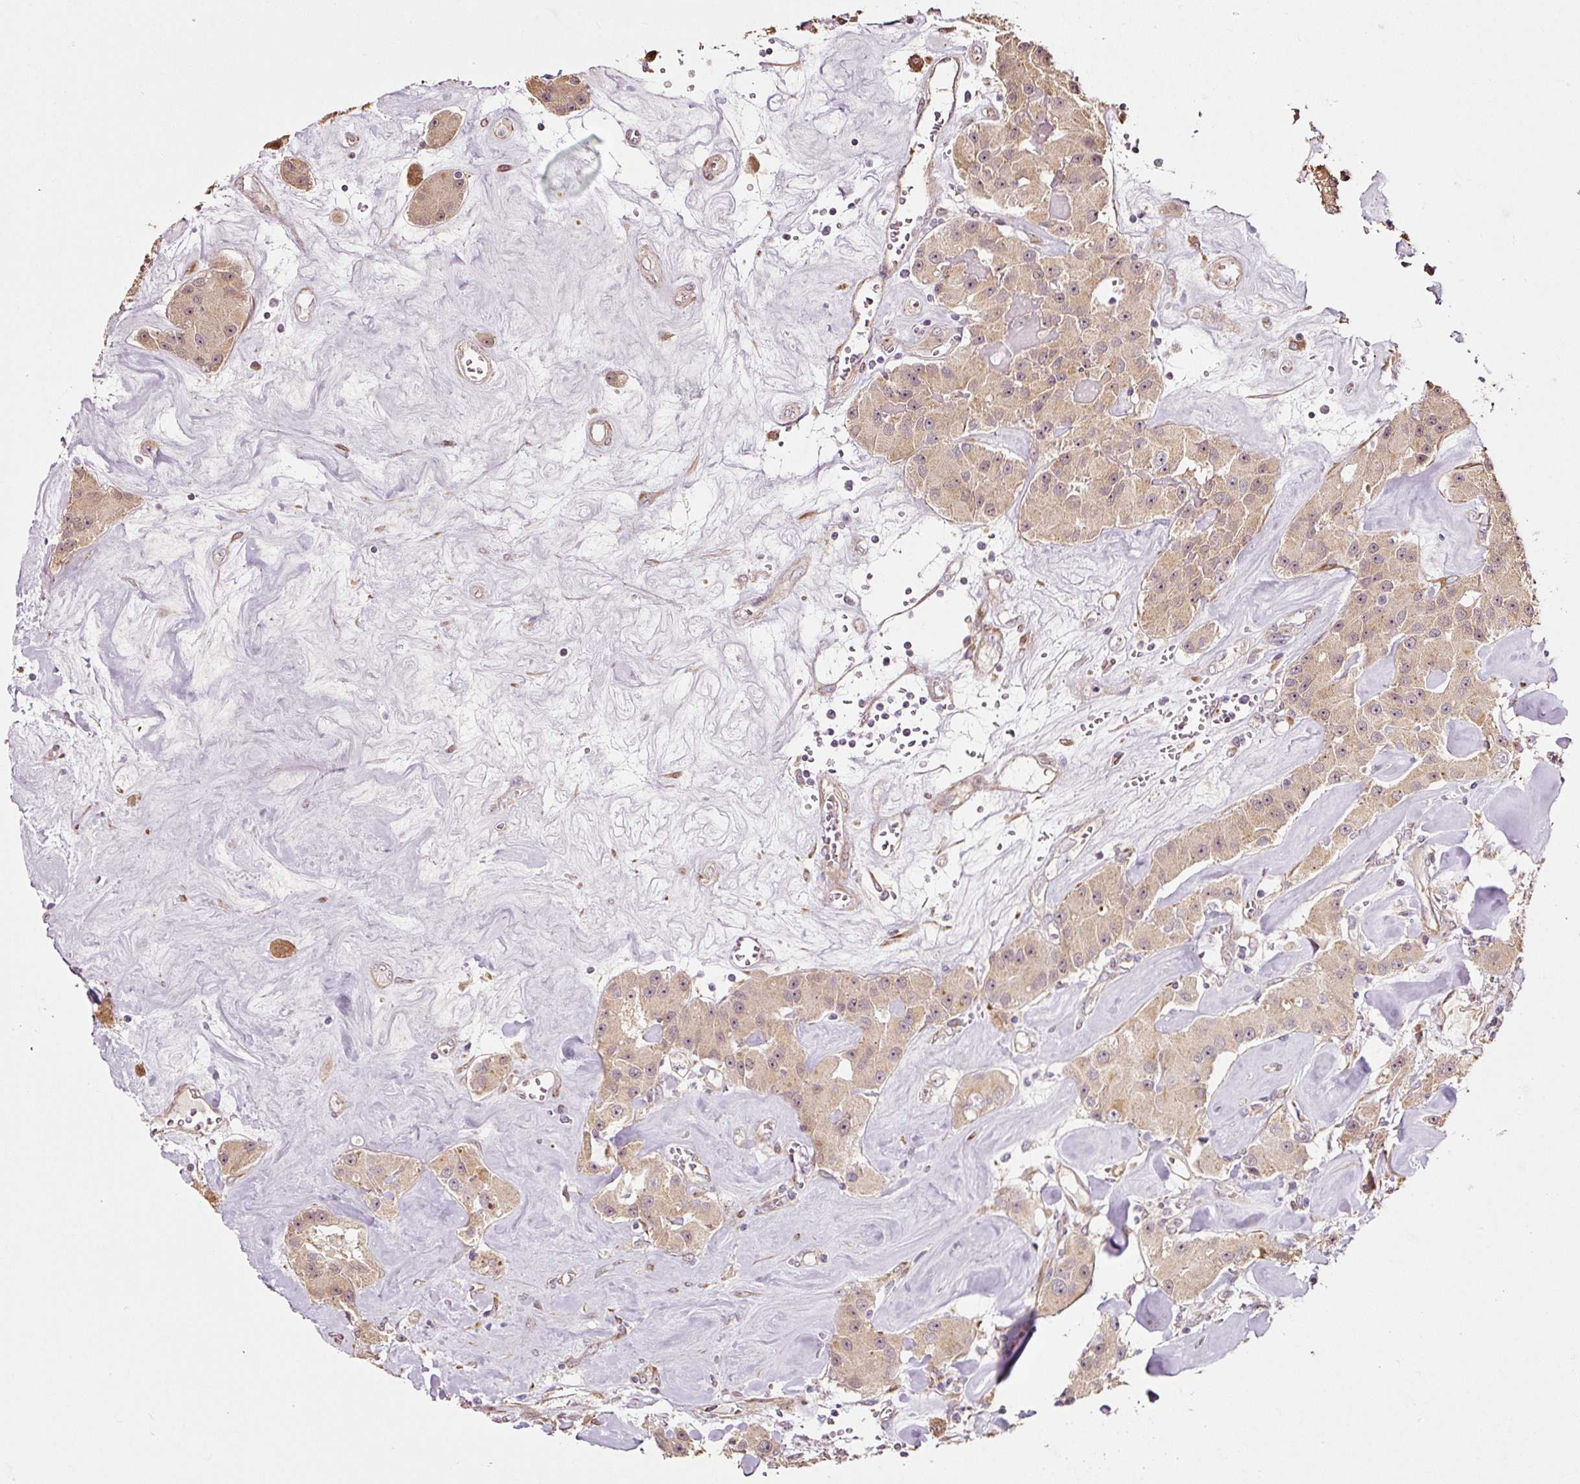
{"staining": {"intensity": "weak", "quantity": ">75%", "location": "cytoplasmic/membranous"}, "tissue": "carcinoid", "cell_type": "Tumor cells", "image_type": "cancer", "snomed": [{"axis": "morphology", "description": "Carcinoid, malignant, NOS"}, {"axis": "topography", "description": "Pancreas"}], "caption": "A photomicrograph of carcinoid stained for a protein shows weak cytoplasmic/membranous brown staining in tumor cells.", "gene": "ETF1", "patient": {"sex": "male", "age": 41}}